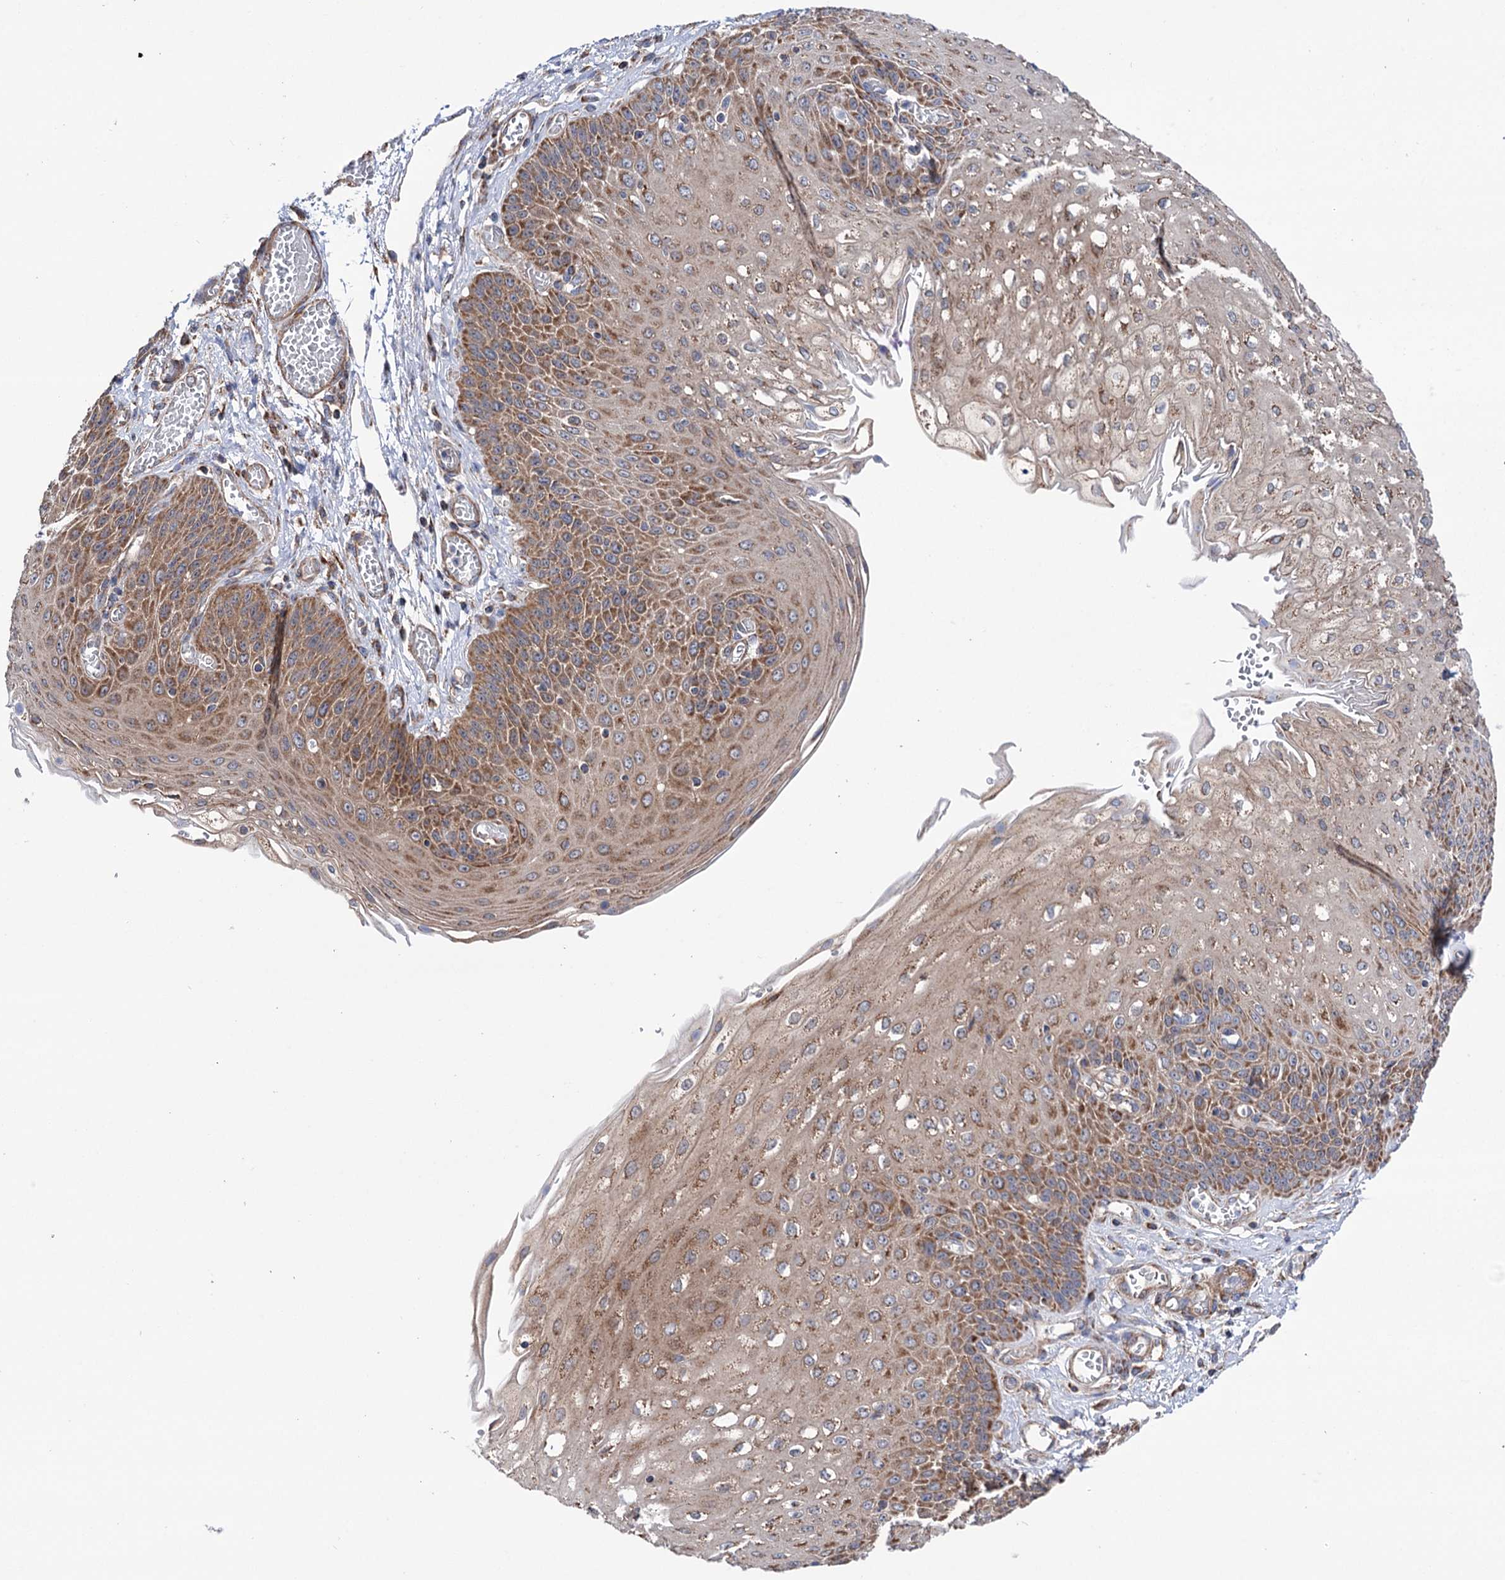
{"staining": {"intensity": "moderate", "quantity": ">75%", "location": "cytoplasmic/membranous"}, "tissue": "esophagus", "cell_type": "Squamous epithelial cells", "image_type": "normal", "snomed": [{"axis": "morphology", "description": "Normal tissue, NOS"}, {"axis": "topography", "description": "Esophagus"}], "caption": "Esophagus stained for a protein (brown) exhibits moderate cytoplasmic/membranous positive positivity in about >75% of squamous epithelial cells.", "gene": "SUCLA2", "patient": {"sex": "male", "age": 81}}